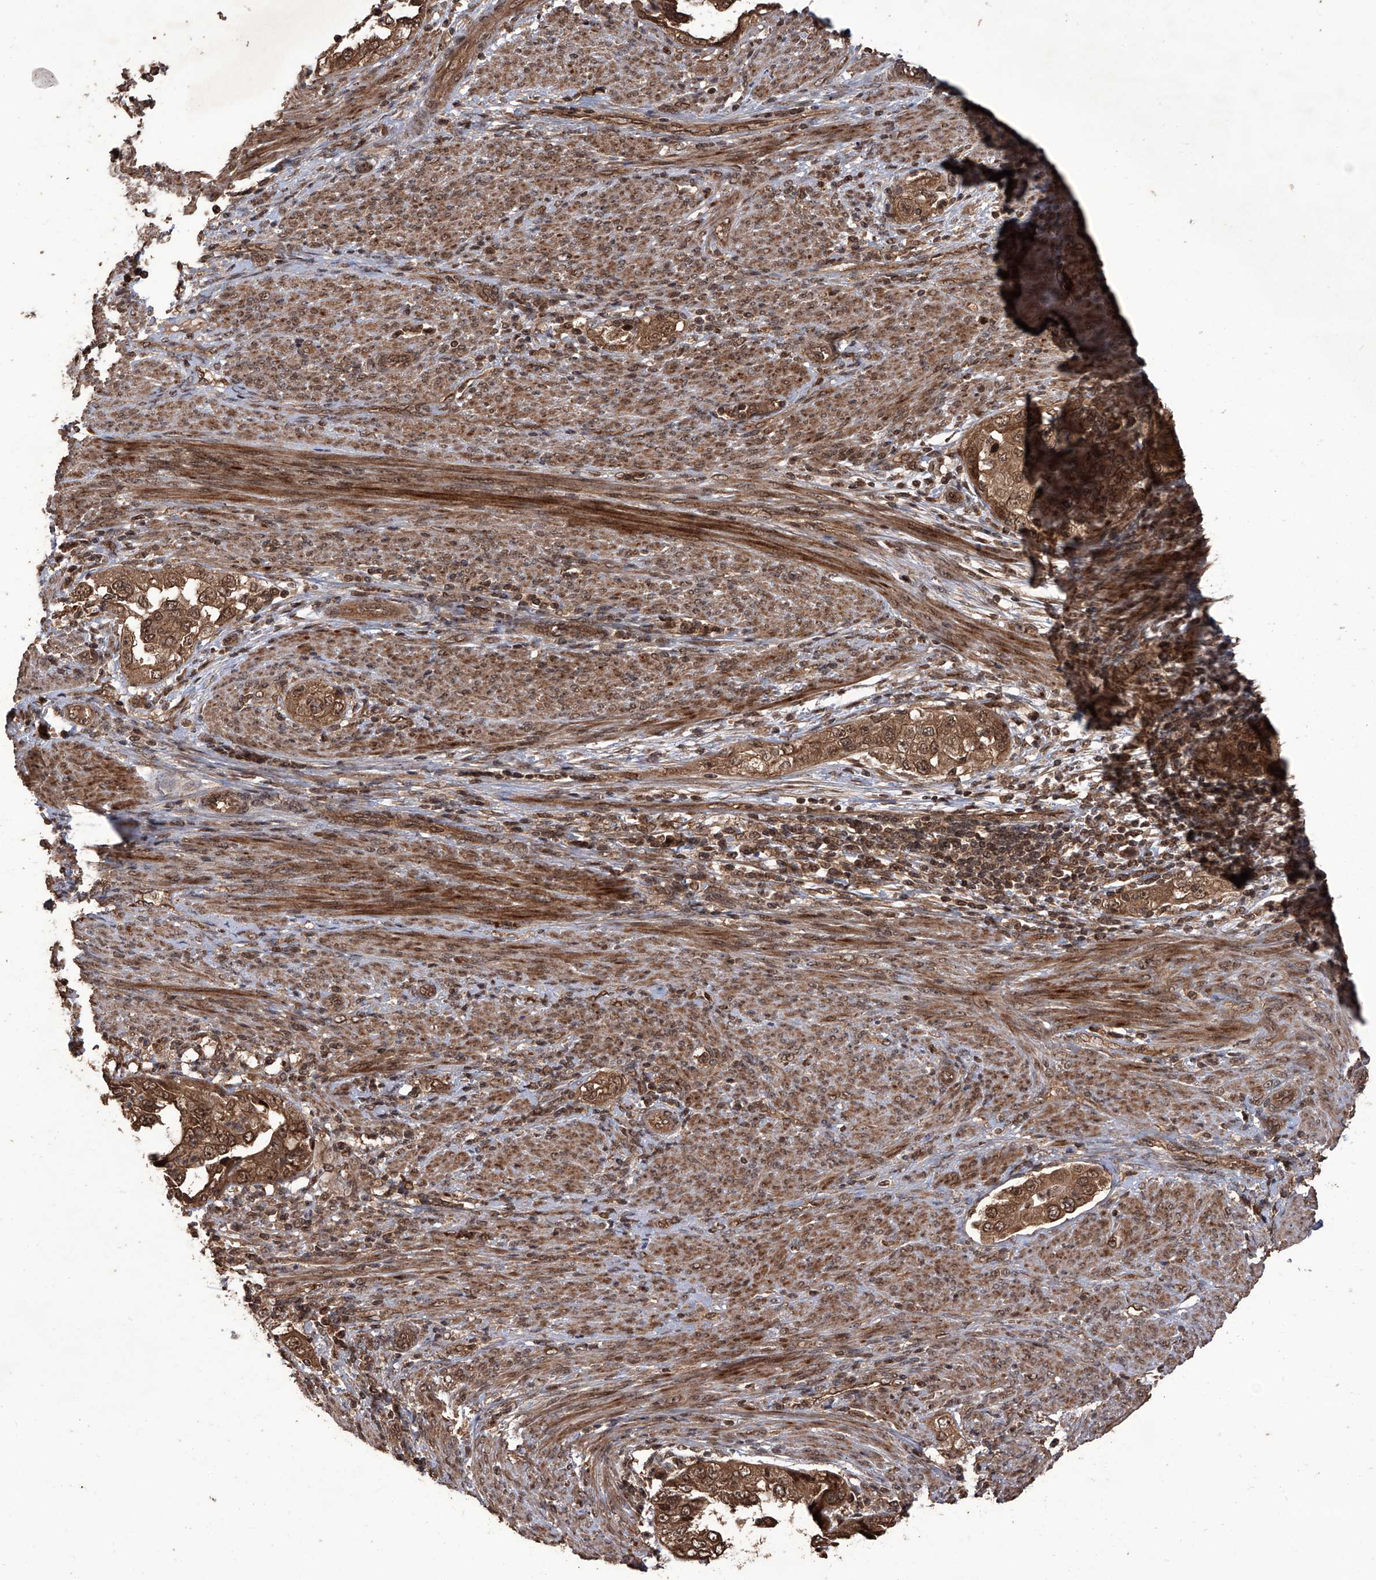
{"staining": {"intensity": "moderate", "quantity": ">75%", "location": "cytoplasmic/membranous,nuclear"}, "tissue": "endometrial cancer", "cell_type": "Tumor cells", "image_type": "cancer", "snomed": [{"axis": "morphology", "description": "Adenocarcinoma, NOS"}, {"axis": "topography", "description": "Endometrium"}], "caption": "DAB (3,3'-diaminobenzidine) immunohistochemical staining of human endometrial cancer (adenocarcinoma) shows moderate cytoplasmic/membranous and nuclear protein positivity in approximately >75% of tumor cells.", "gene": "LYSMD4", "patient": {"sex": "female", "age": 85}}